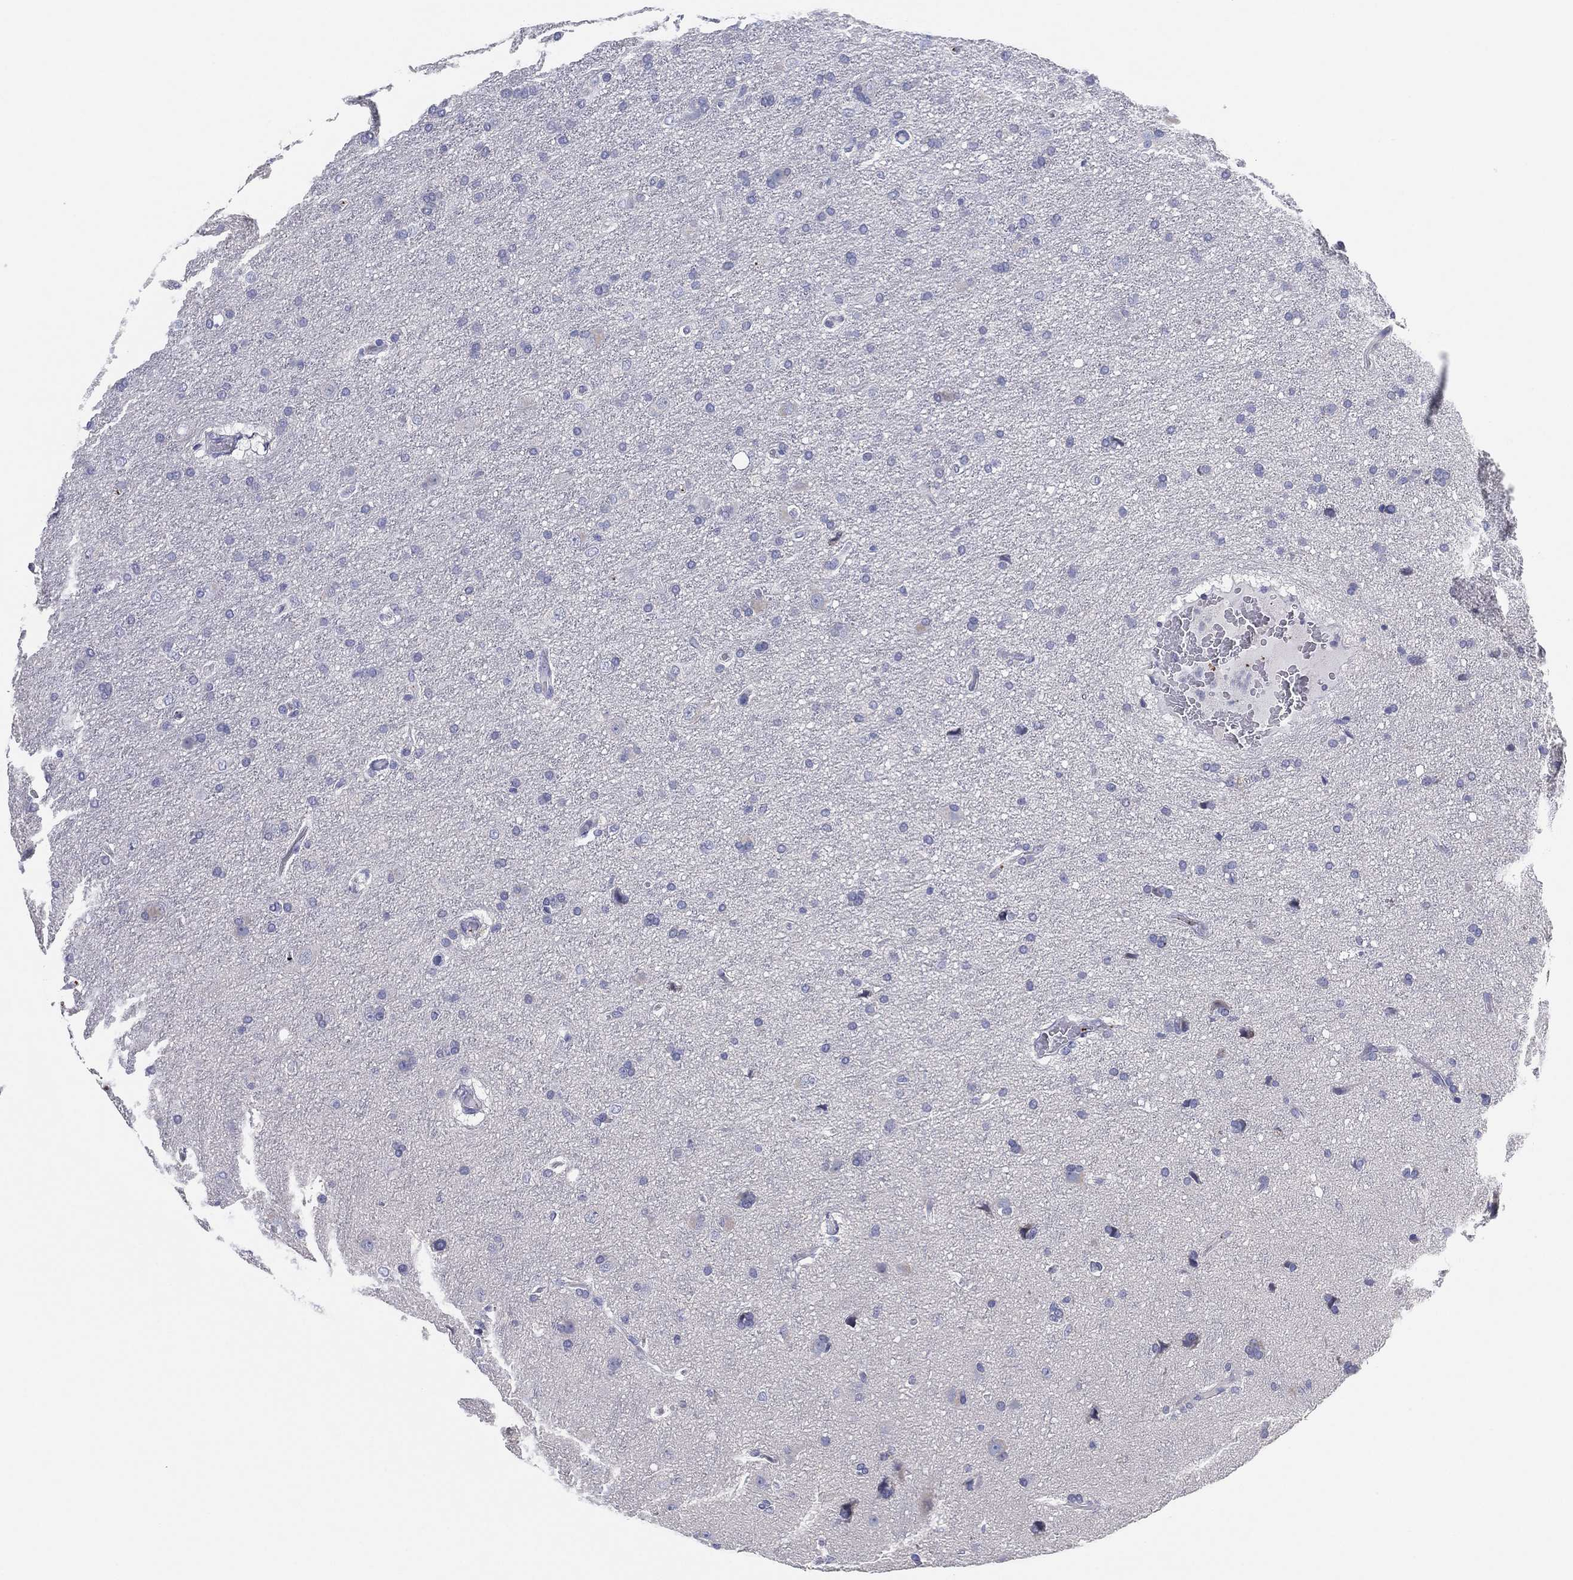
{"staining": {"intensity": "negative", "quantity": "none", "location": "none"}, "tissue": "glioma", "cell_type": "Tumor cells", "image_type": "cancer", "snomed": [{"axis": "morphology", "description": "Glioma, malignant, NOS"}, {"axis": "topography", "description": "Cerebral cortex"}], "caption": "Tumor cells show no significant positivity in glioma.", "gene": "TMEM40", "patient": {"sex": "male", "age": 58}}